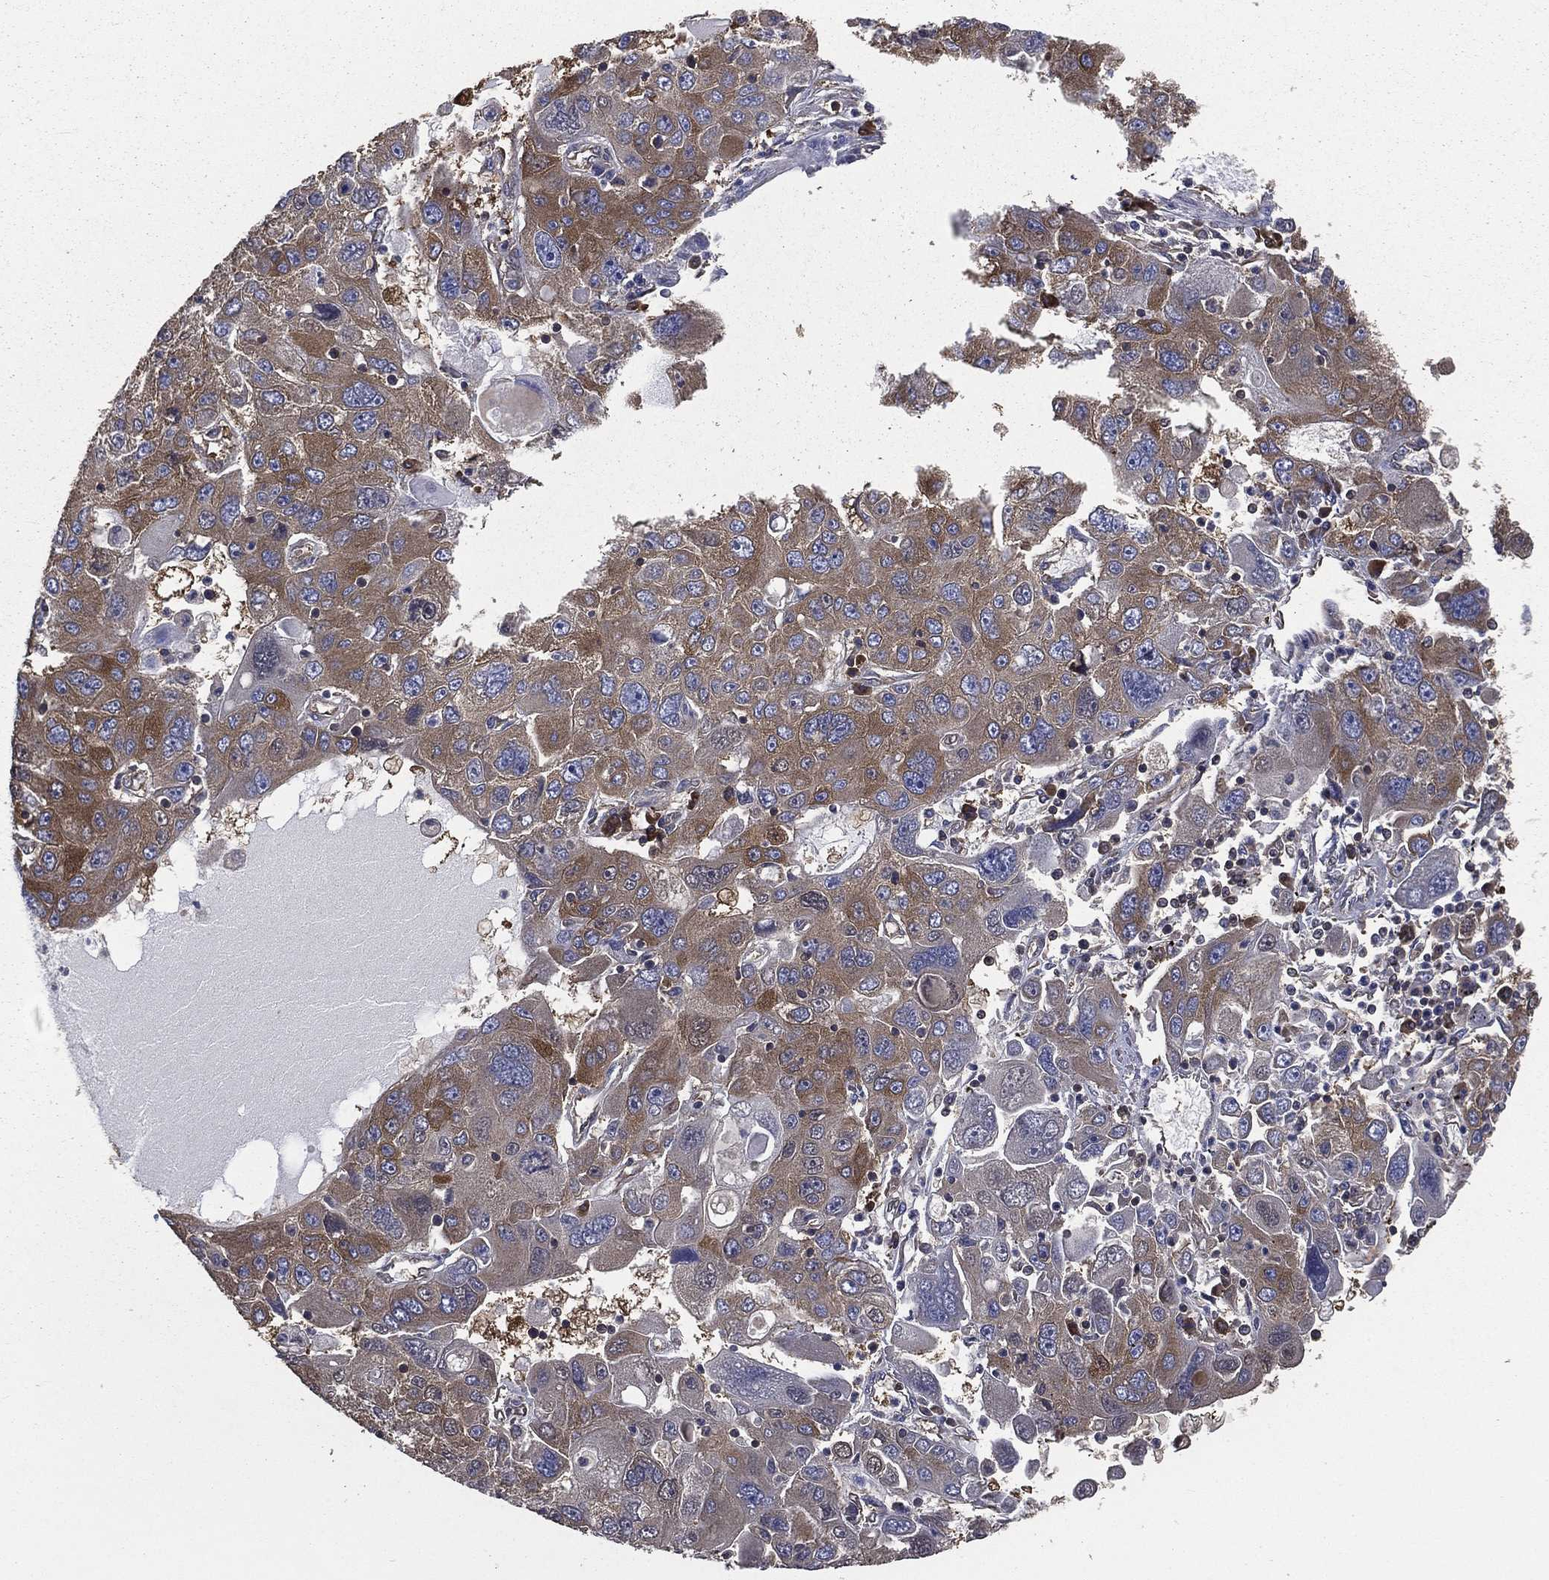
{"staining": {"intensity": "moderate", "quantity": "25%-75%", "location": "cytoplasmic/membranous"}, "tissue": "stomach cancer", "cell_type": "Tumor cells", "image_type": "cancer", "snomed": [{"axis": "morphology", "description": "Adenocarcinoma, NOS"}, {"axis": "topography", "description": "Stomach"}], "caption": "The immunohistochemical stain labels moderate cytoplasmic/membranous positivity in tumor cells of adenocarcinoma (stomach) tissue.", "gene": "SARS1", "patient": {"sex": "male", "age": 56}}